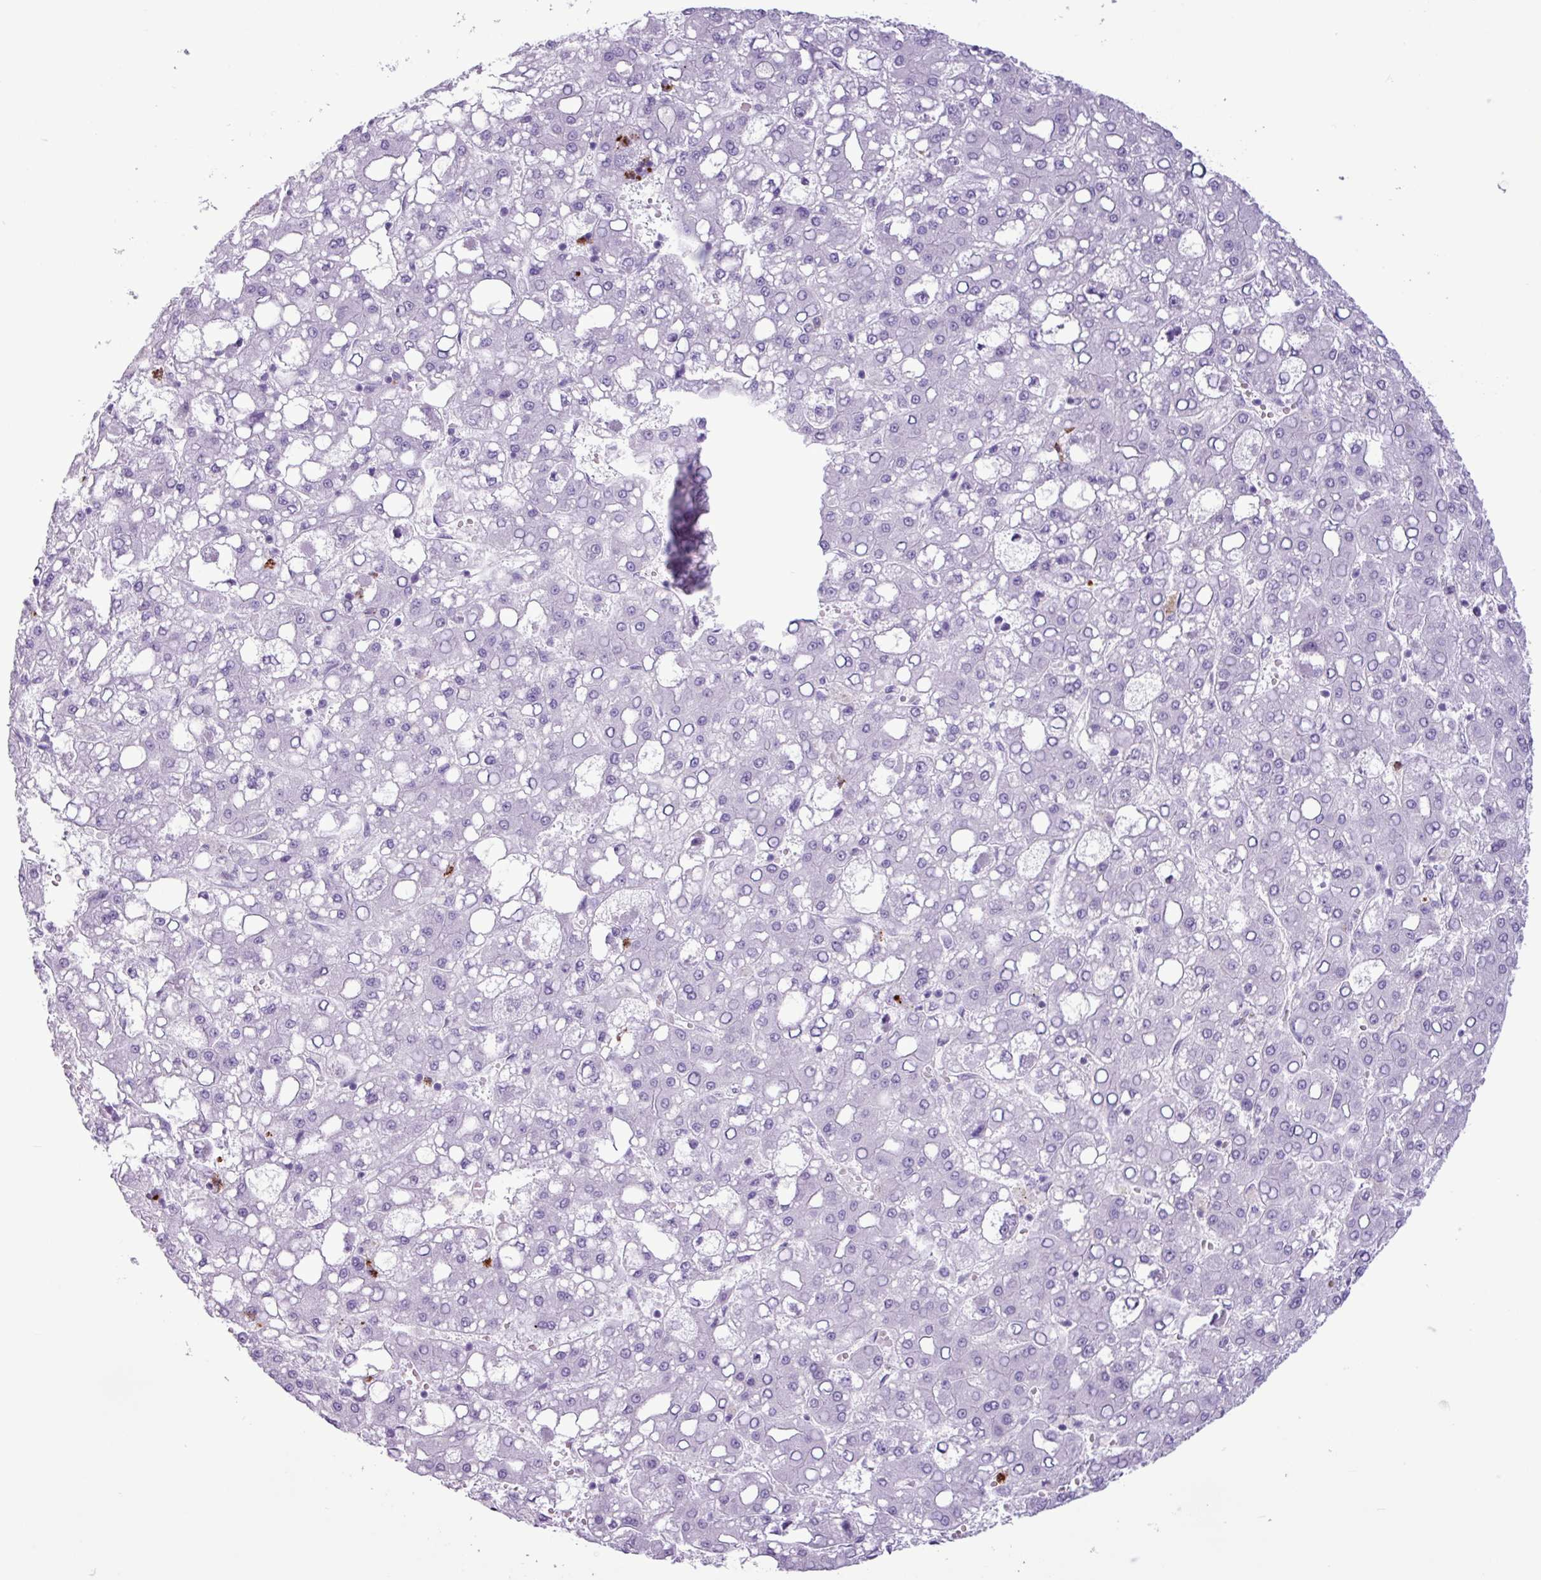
{"staining": {"intensity": "negative", "quantity": "none", "location": "none"}, "tissue": "liver cancer", "cell_type": "Tumor cells", "image_type": "cancer", "snomed": [{"axis": "morphology", "description": "Carcinoma, Hepatocellular, NOS"}, {"axis": "topography", "description": "Liver"}], "caption": "Immunohistochemical staining of human liver cancer (hepatocellular carcinoma) exhibits no significant positivity in tumor cells.", "gene": "TMEM178A", "patient": {"sex": "male", "age": 65}}